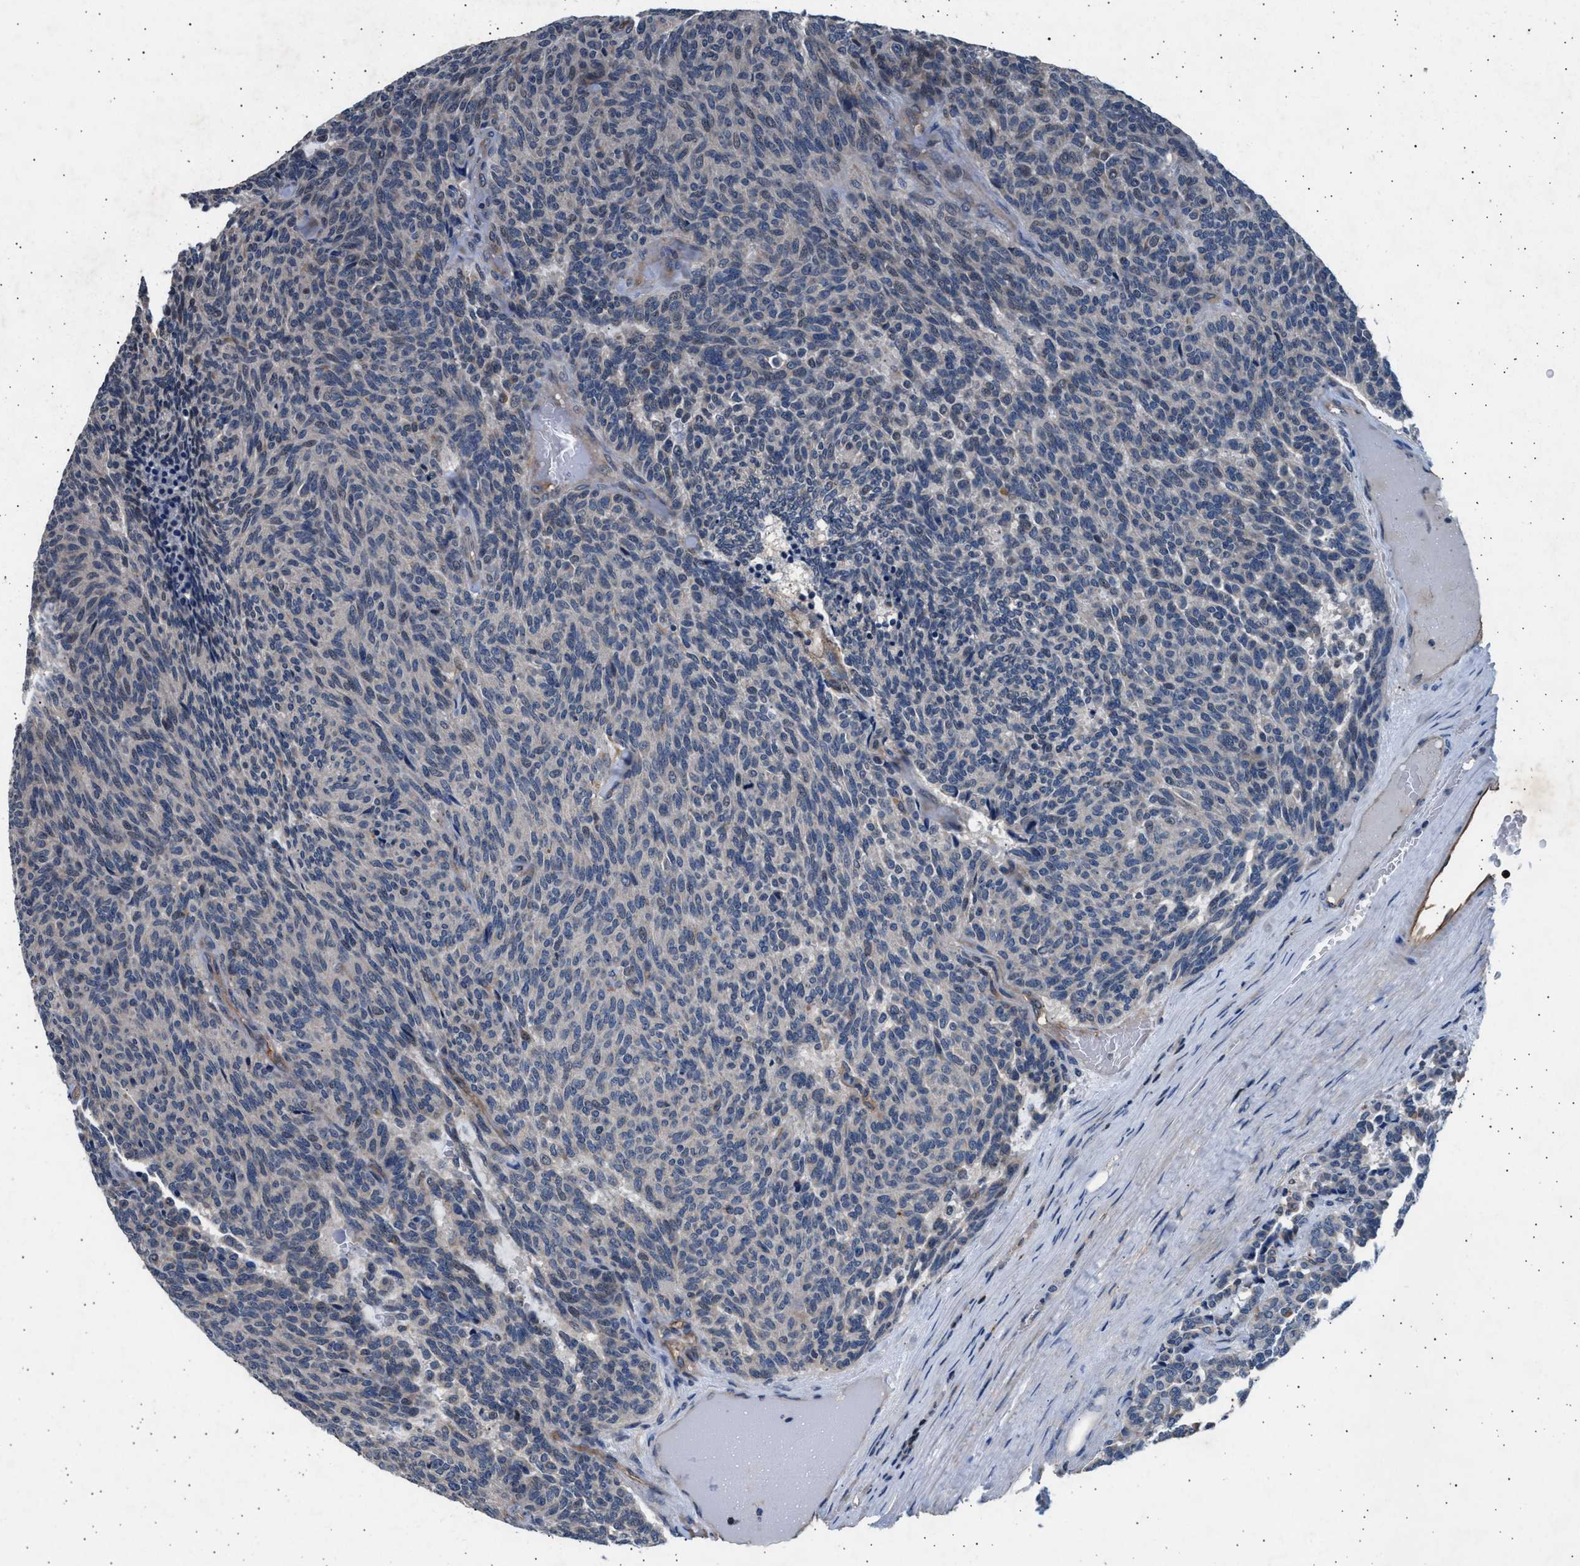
{"staining": {"intensity": "negative", "quantity": "none", "location": "none"}, "tissue": "carcinoid", "cell_type": "Tumor cells", "image_type": "cancer", "snomed": [{"axis": "morphology", "description": "Carcinoid, malignant, NOS"}, {"axis": "topography", "description": "Pancreas"}], "caption": "The image reveals no significant staining in tumor cells of carcinoid.", "gene": "GRAP2", "patient": {"sex": "female", "age": 54}}